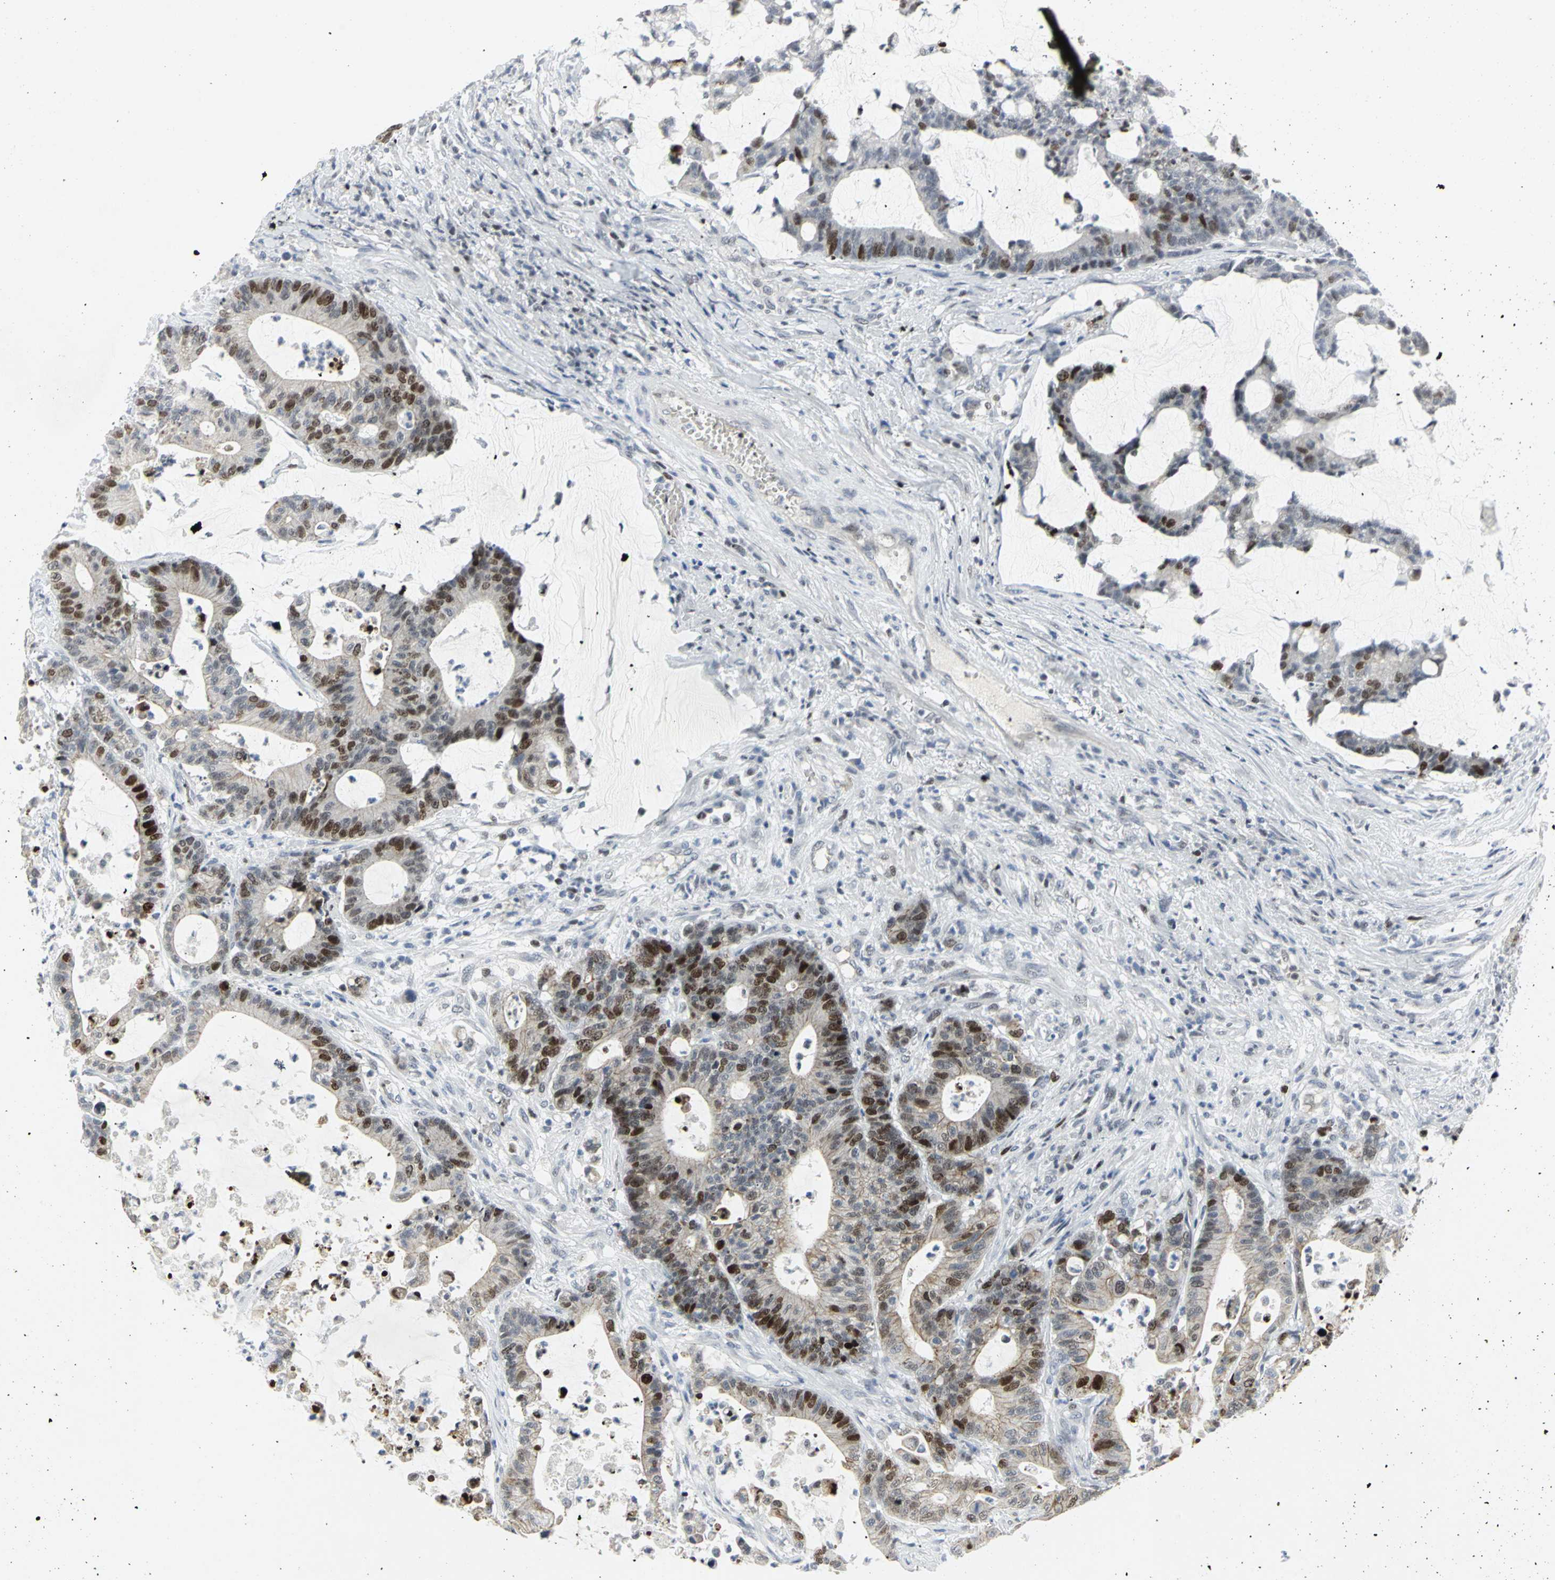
{"staining": {"intensity": "strong", "quantity": "25%-75%", "location": "nuclear"}, "tissue": "colorectal cancer", "cell_type": "Tumor cells", "image_type": "cancer", "snomed": [{"axis": "morphology", "description": "Adenocarcinoma, NOS"}, {"axis": "topography", "description": "Colon"}], "caption": "Immunohistochemistry histopathology image of colorectal cancer stained for a protein (brown), which shows high levels of strong nuclear expression in about 25%-75% of tumor cells.", "gene": "RPA1", "patient": {"sex": "female", "age": 84}}